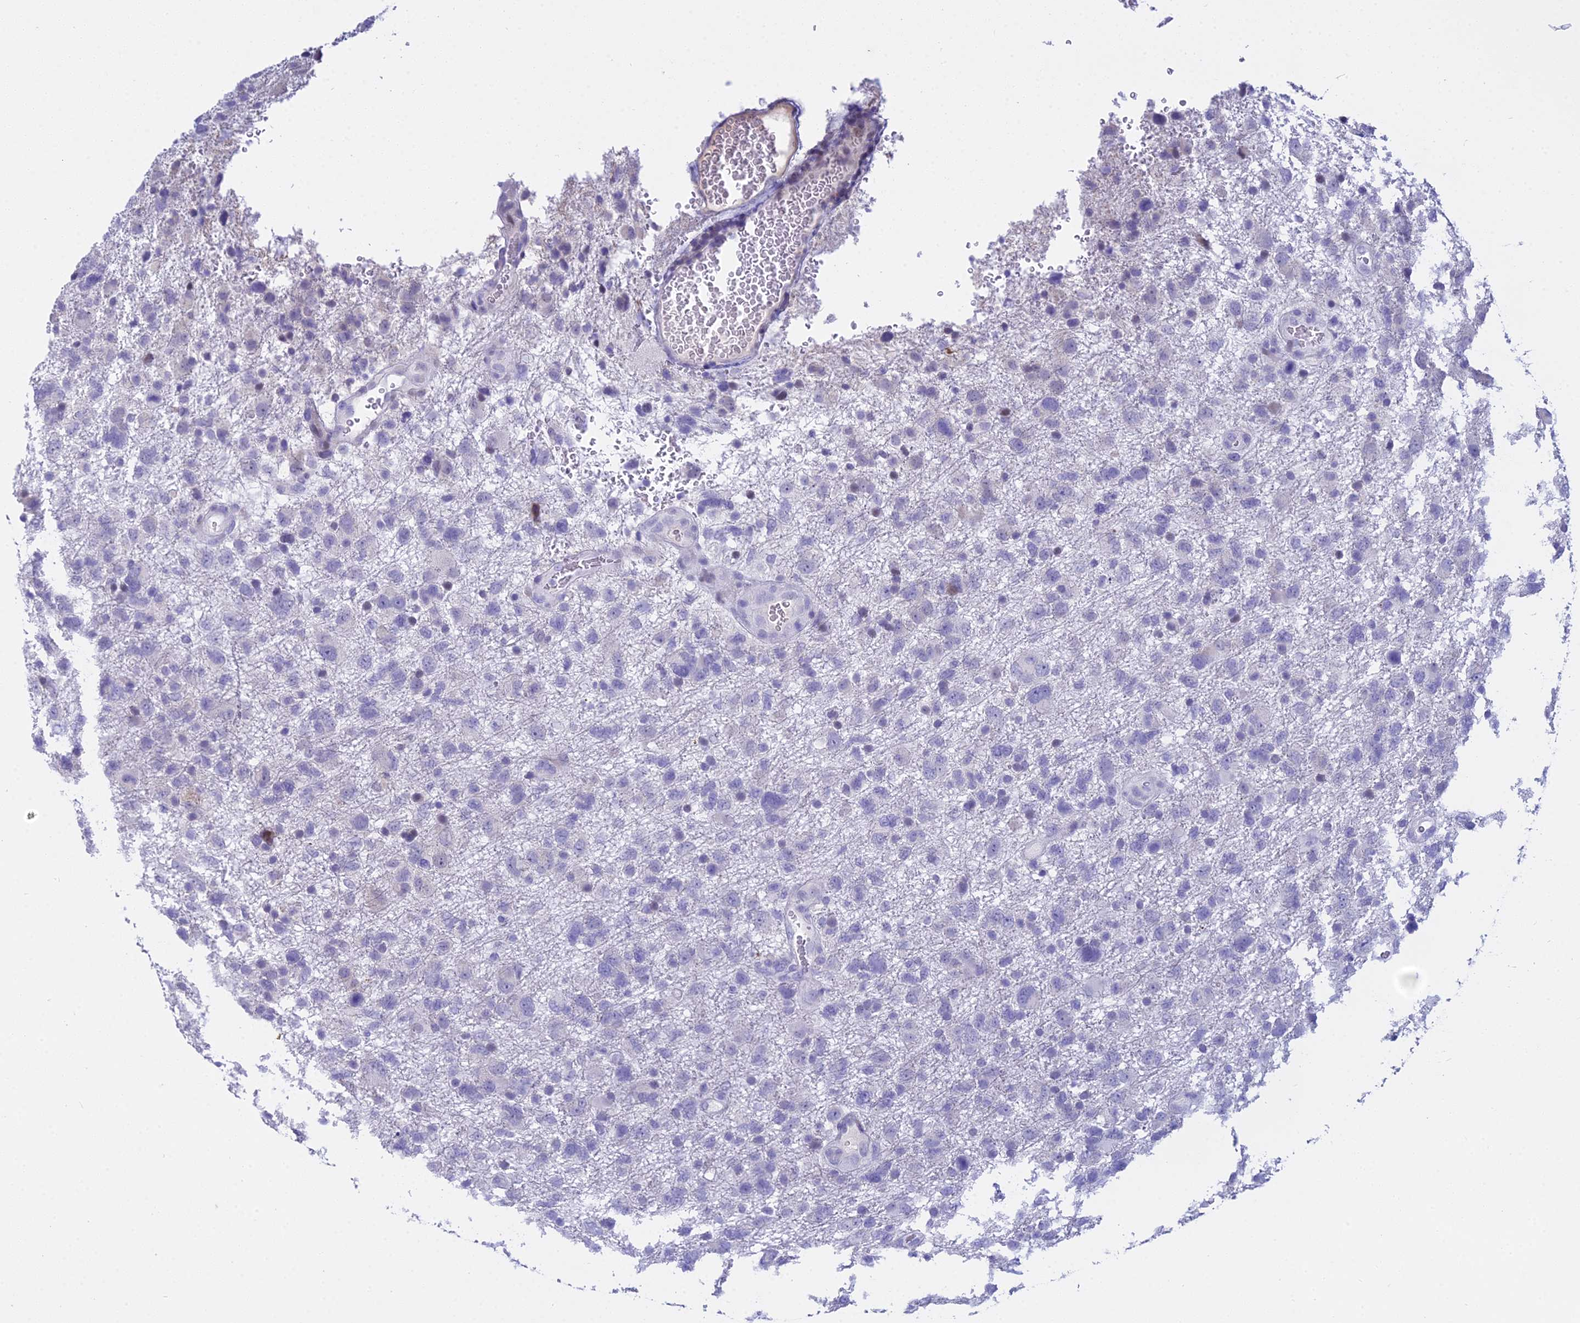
{"staining": {"intensity": "negative", "quantity": "none", "location": "none"}, "tissue": "glioma", "cell_type": "Tumor cells", "image_type": "cancer", "snomed": [{"axis": "morphology", "description": "Glioma, malignant, High grade"}, {"axis": "topography", "description": "Brain"}], "caption": "DAB (3,3'-diaminobenzidine) immunohistochemical staining of malignant high-grade glioma shows no significant positivity in tumor cells.", "gene": "ZMIZ1", "patient": {"sex": "male", "age": 61}}